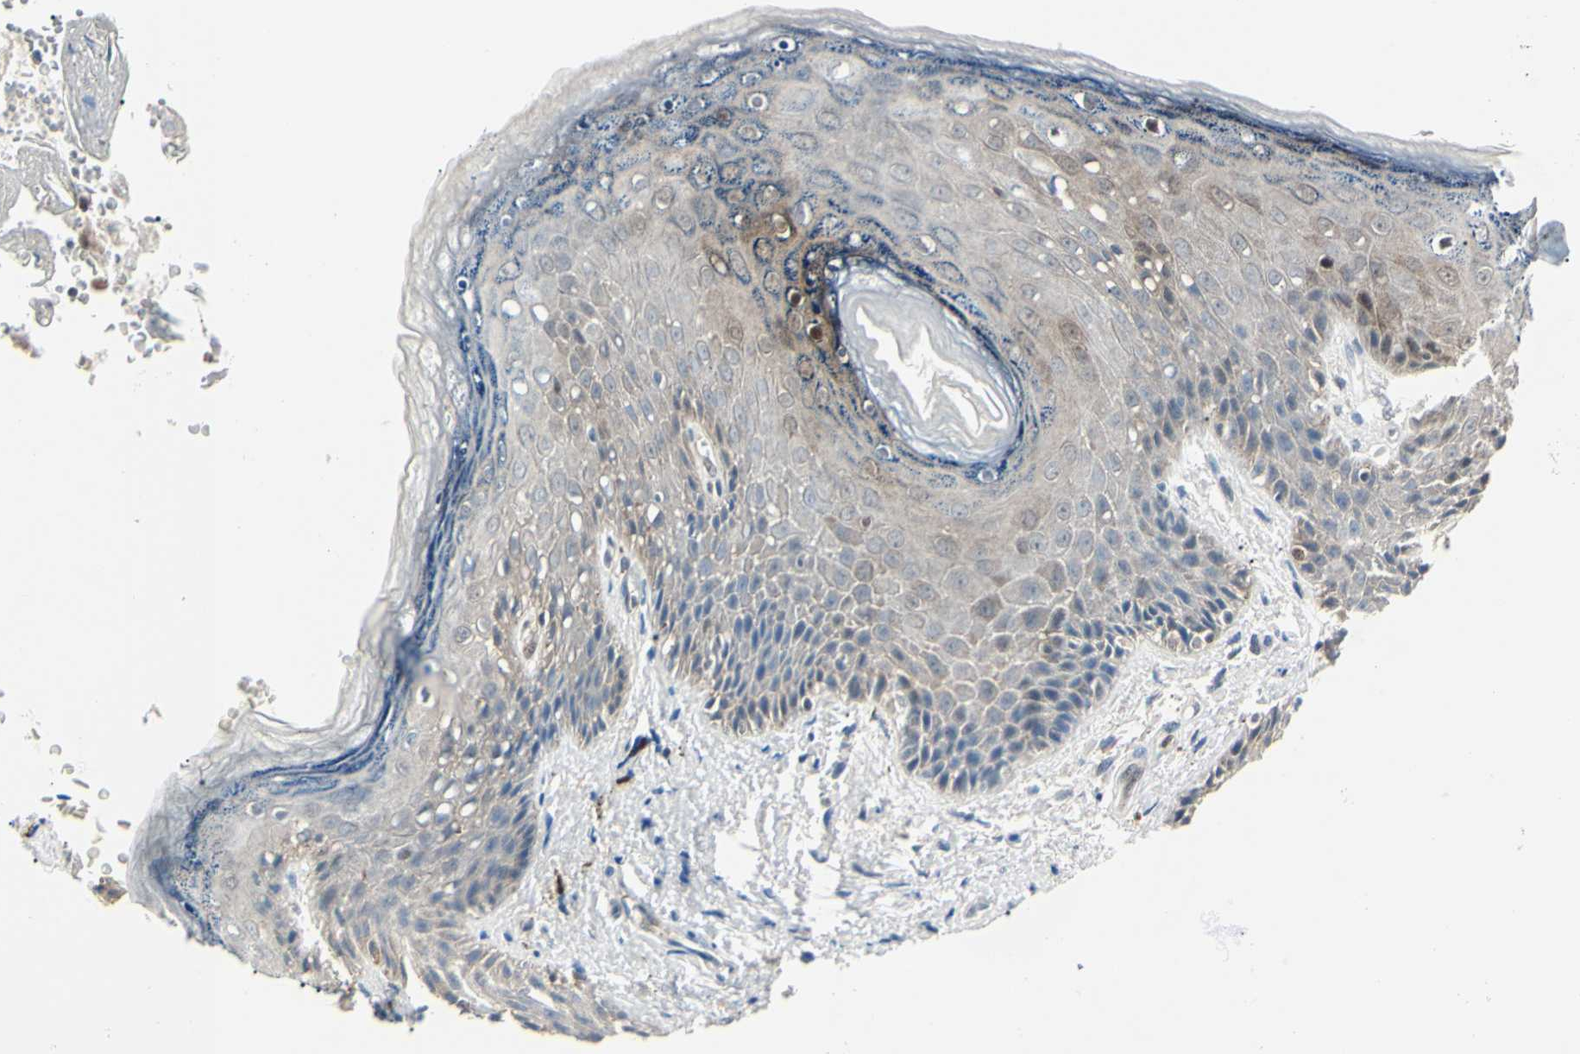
{"staining": {"intensity": "moderate", "quantity": "25%-75%", "location": "cytoplasmic/membranous"}, "tissue": "skin", "cell_type": "Epidermal cells", "image_type": "normal", "snomed": [{"axis": "morphology", "description": "Normal tissue, NOS"}, {"axis": "topography", "description": "Anal"}], "caption": "Skin stained for a protein exhibits moderate cytoplasmic/membranous positivity in epidermal cells.", "gene": "PGK1", "patient": {"sex": "female", "age": 46}}